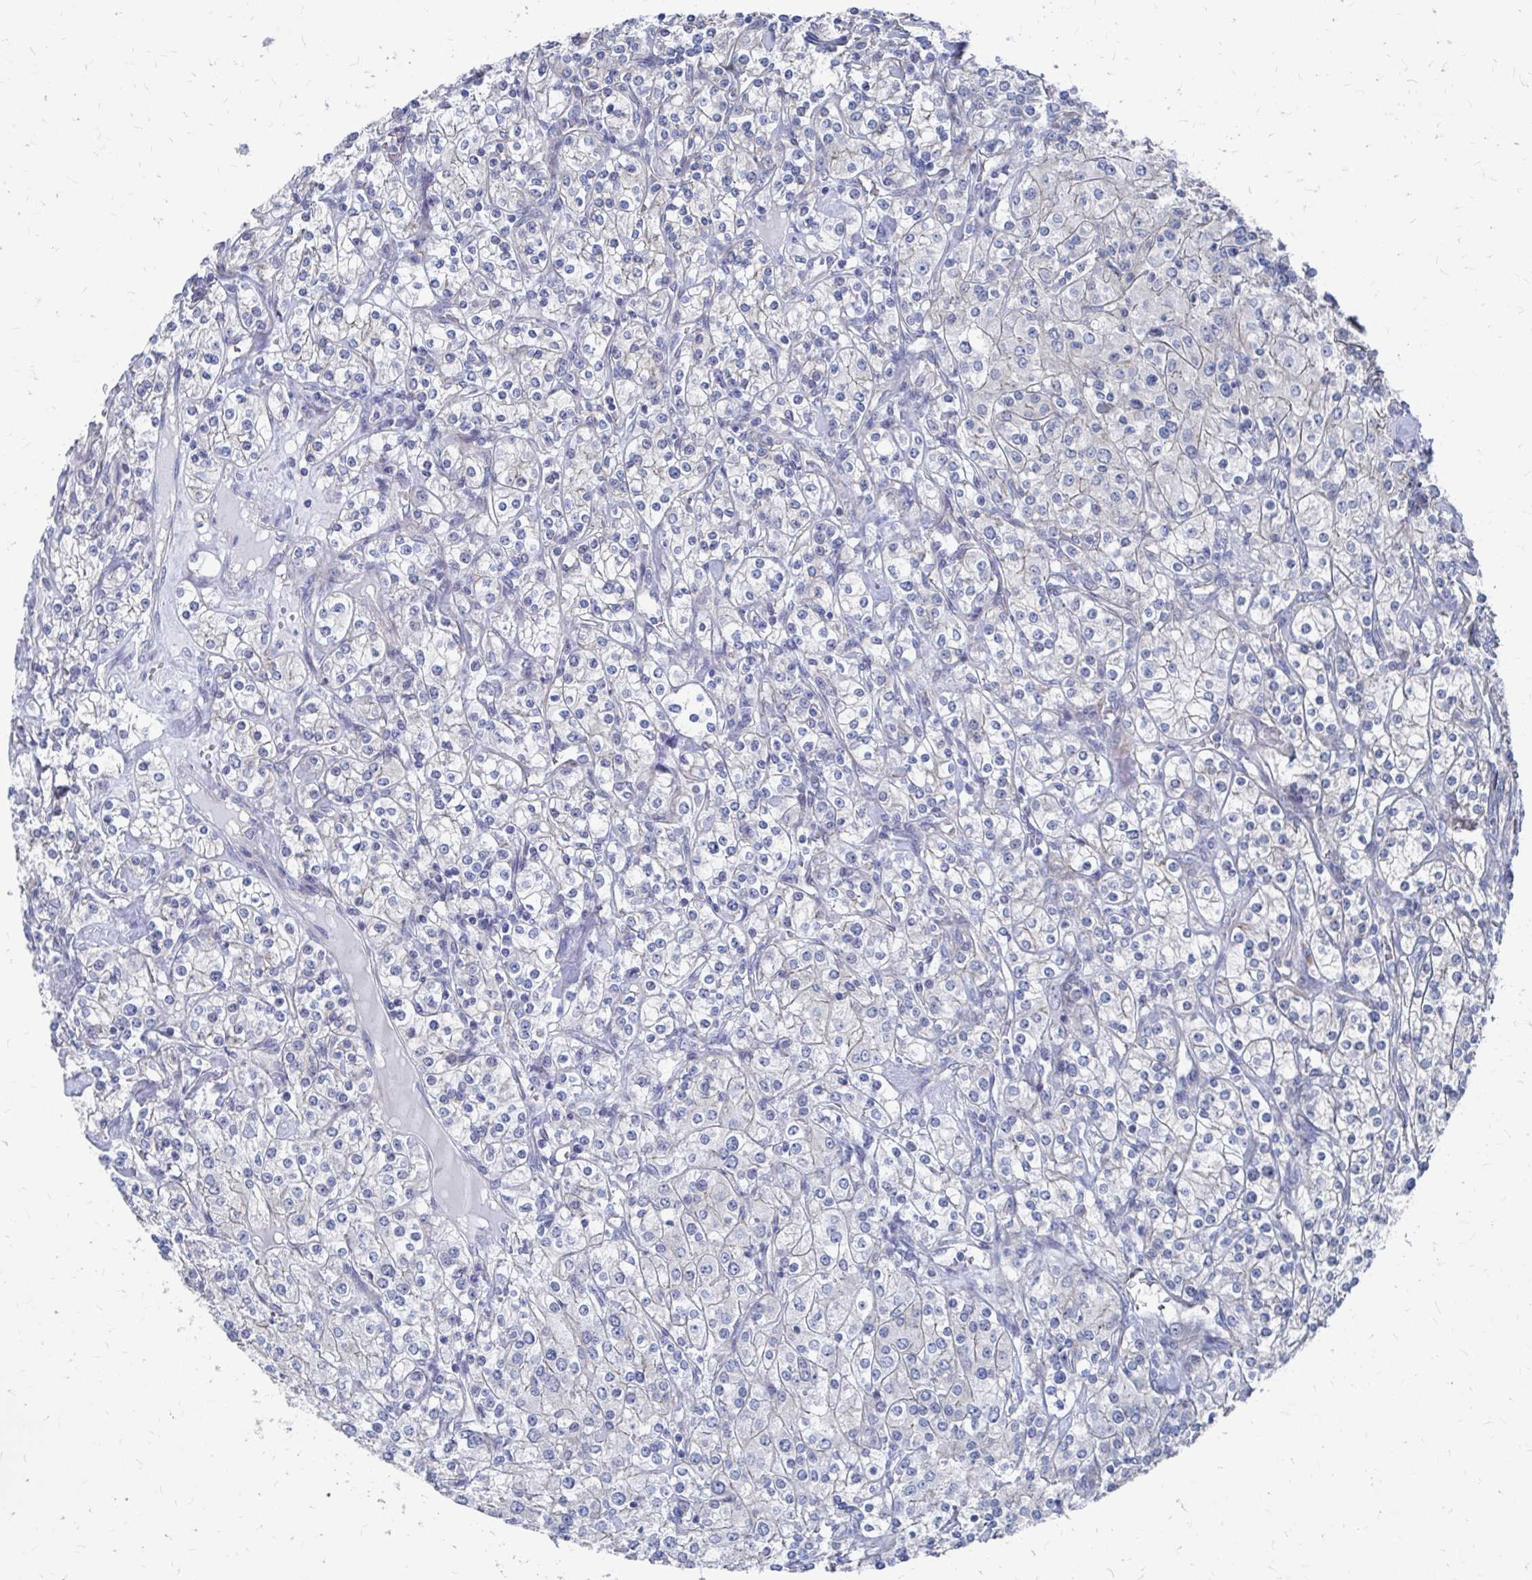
{"staining": {"intensity": "negative", "quantity": "none", "location": "none"}, "tissue": "renal cancer", "cell_type": "Tumor cells", "image_type": "cancer", "snomed": [{"axis": "morphology", "description": "Adenocarcinoma, NOS"}, {"axis": "topography", "description": "Kidney"}], "caption": "This micrograph is of renal cancer stained with immunohistochemistry (IHC) to label a protein in brown with the nuclei are counter-stained blue. There is no positivity in tumor cells. Brightfield microscopy of IHC stained with DAB (brown) and hematoxylin (blue), captured at high magnification.", "gene": "PLEKHG7", "patient": {"sex": "male", "age": 77}}